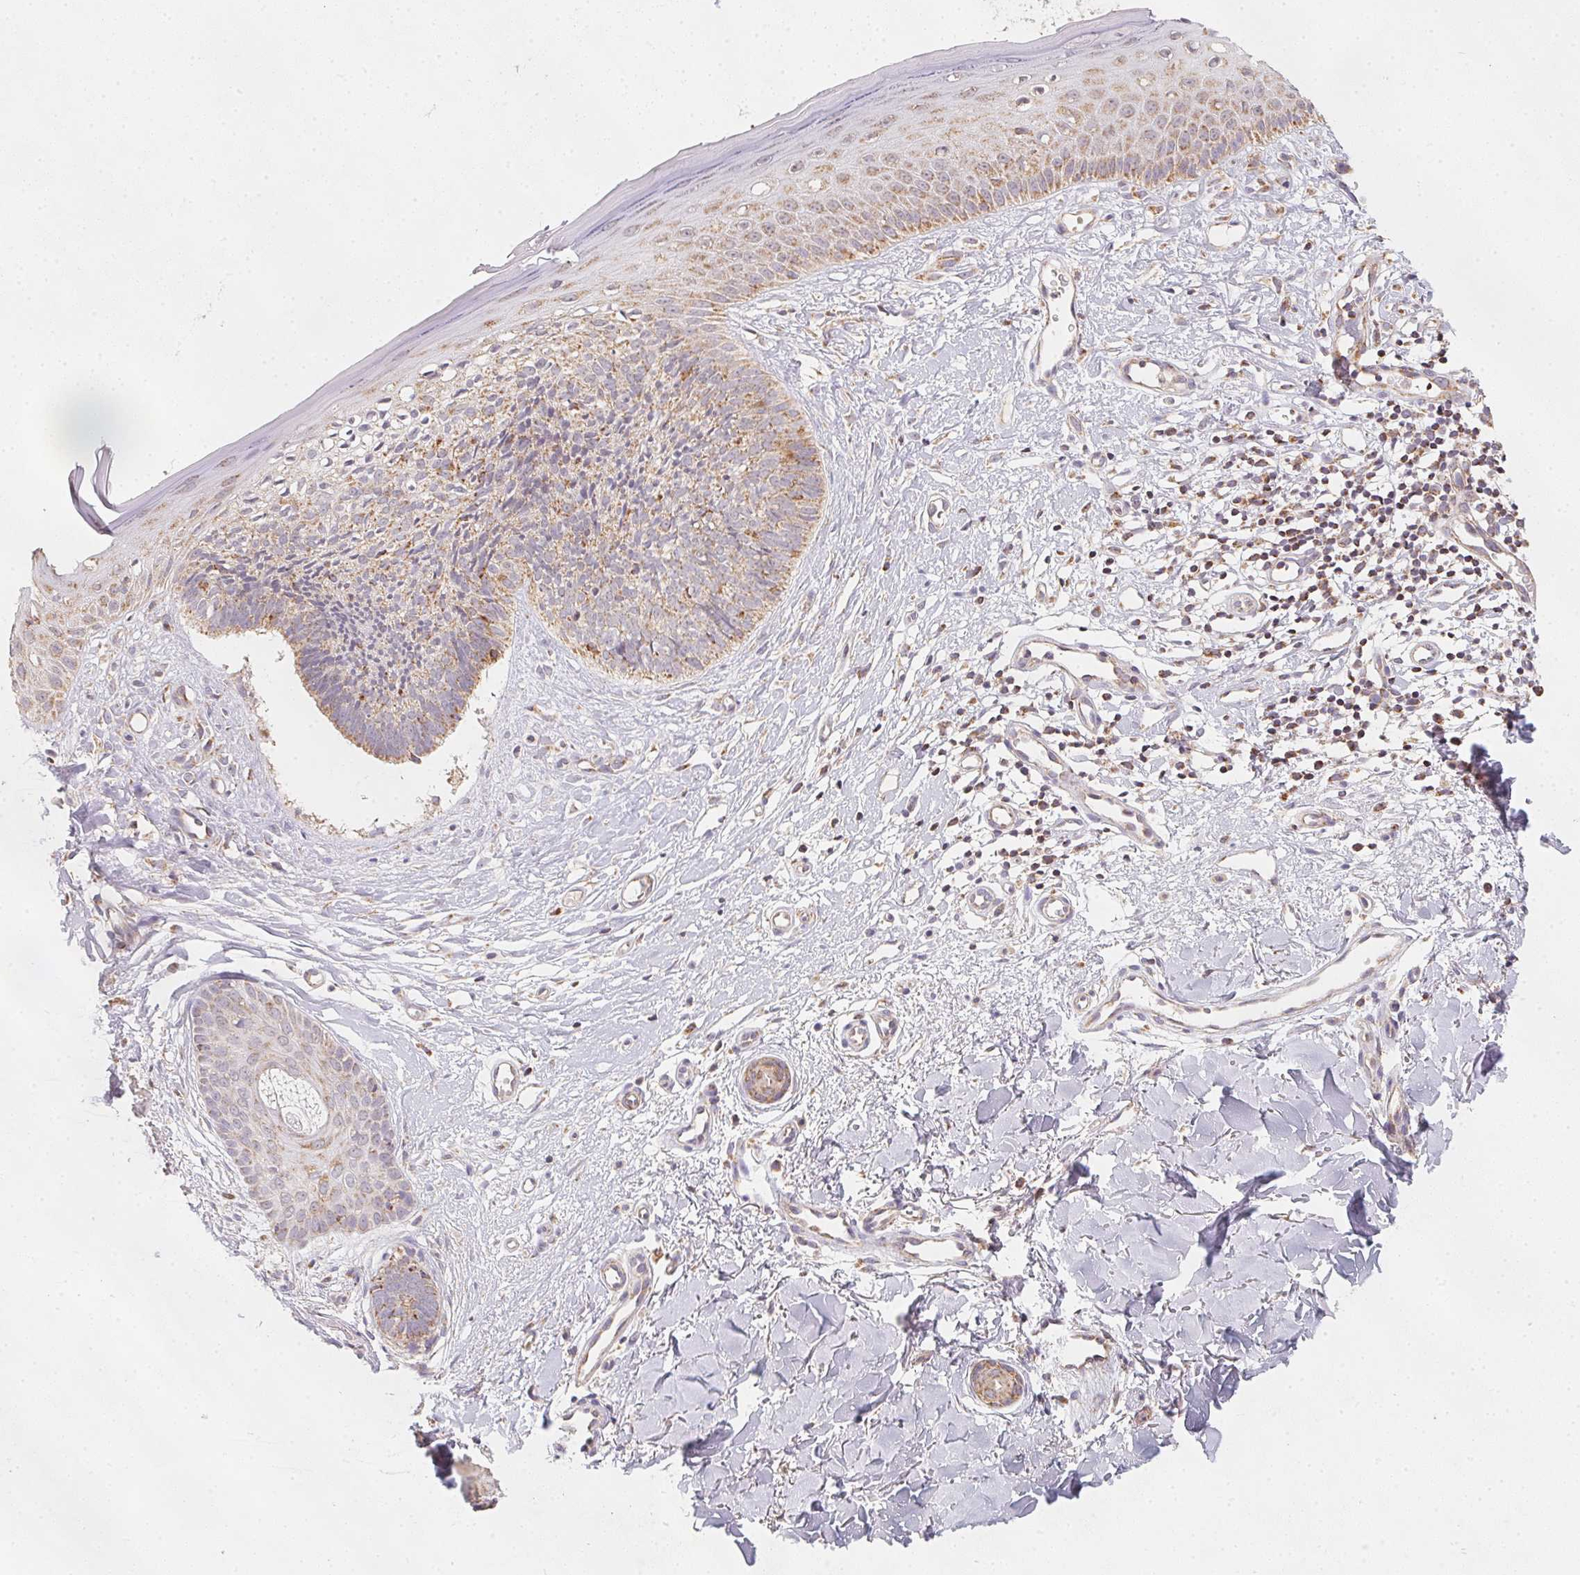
{"staining": {"intensity": "weak", "quantity": "<25%", "location": "cytoplasmic/membranous"}, "tissue": "skin cancer", "cell_type": "Tumor cells", "image_type": "cancer", "snomed": [{"axis": "morphology", "description": "Basal cell carcinoma"}, {"axis": "topography", "description": "Skin"}], "caption": "IHC micrograph of human basal cell carcinoma (skin) stained for a protein (brown), which reveals no positivity in tumor cells.", "gene": "NDUFS6", "patient": {"sex": "male", "age": 51}}